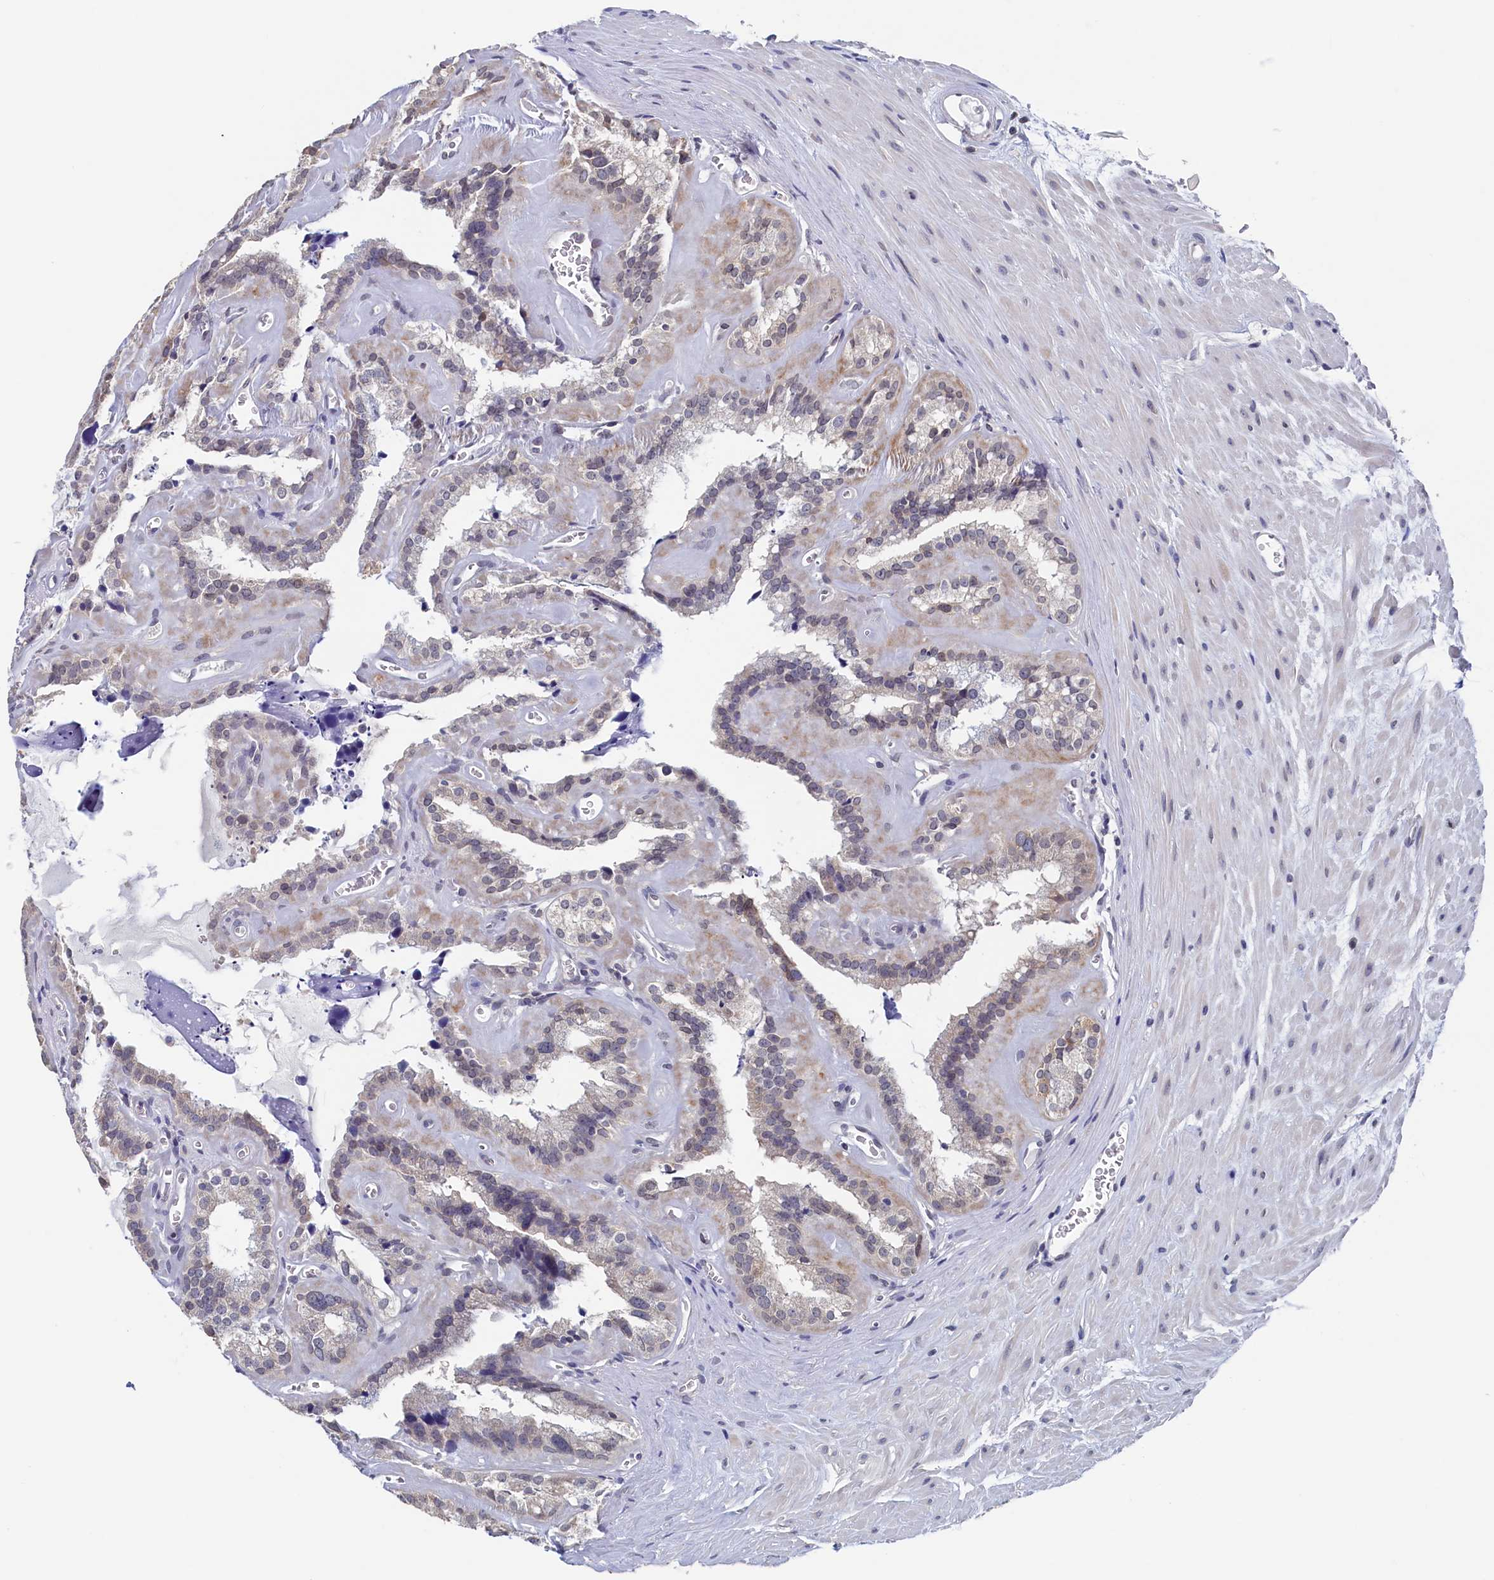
{"staining": {"intensity": "negative", "quantity": "none", "location": "none"}, "tissue": "seminal vesicle", "cell_type": "Glandular cells", "image_type": "normal", "snomed": [{"axis": "morphology", "description": "Normal tissue, NOS"}, {"axis": "topography", "description": "Prostate"}, {"axis": "topography", "description": "Seminal veicle"}], "caption": "Histopathology image shows no protein expression in glandular cells of normal seminal vesicle.", "gene": "C11orf54", "patient": {"sex": "male", "age": 59}}